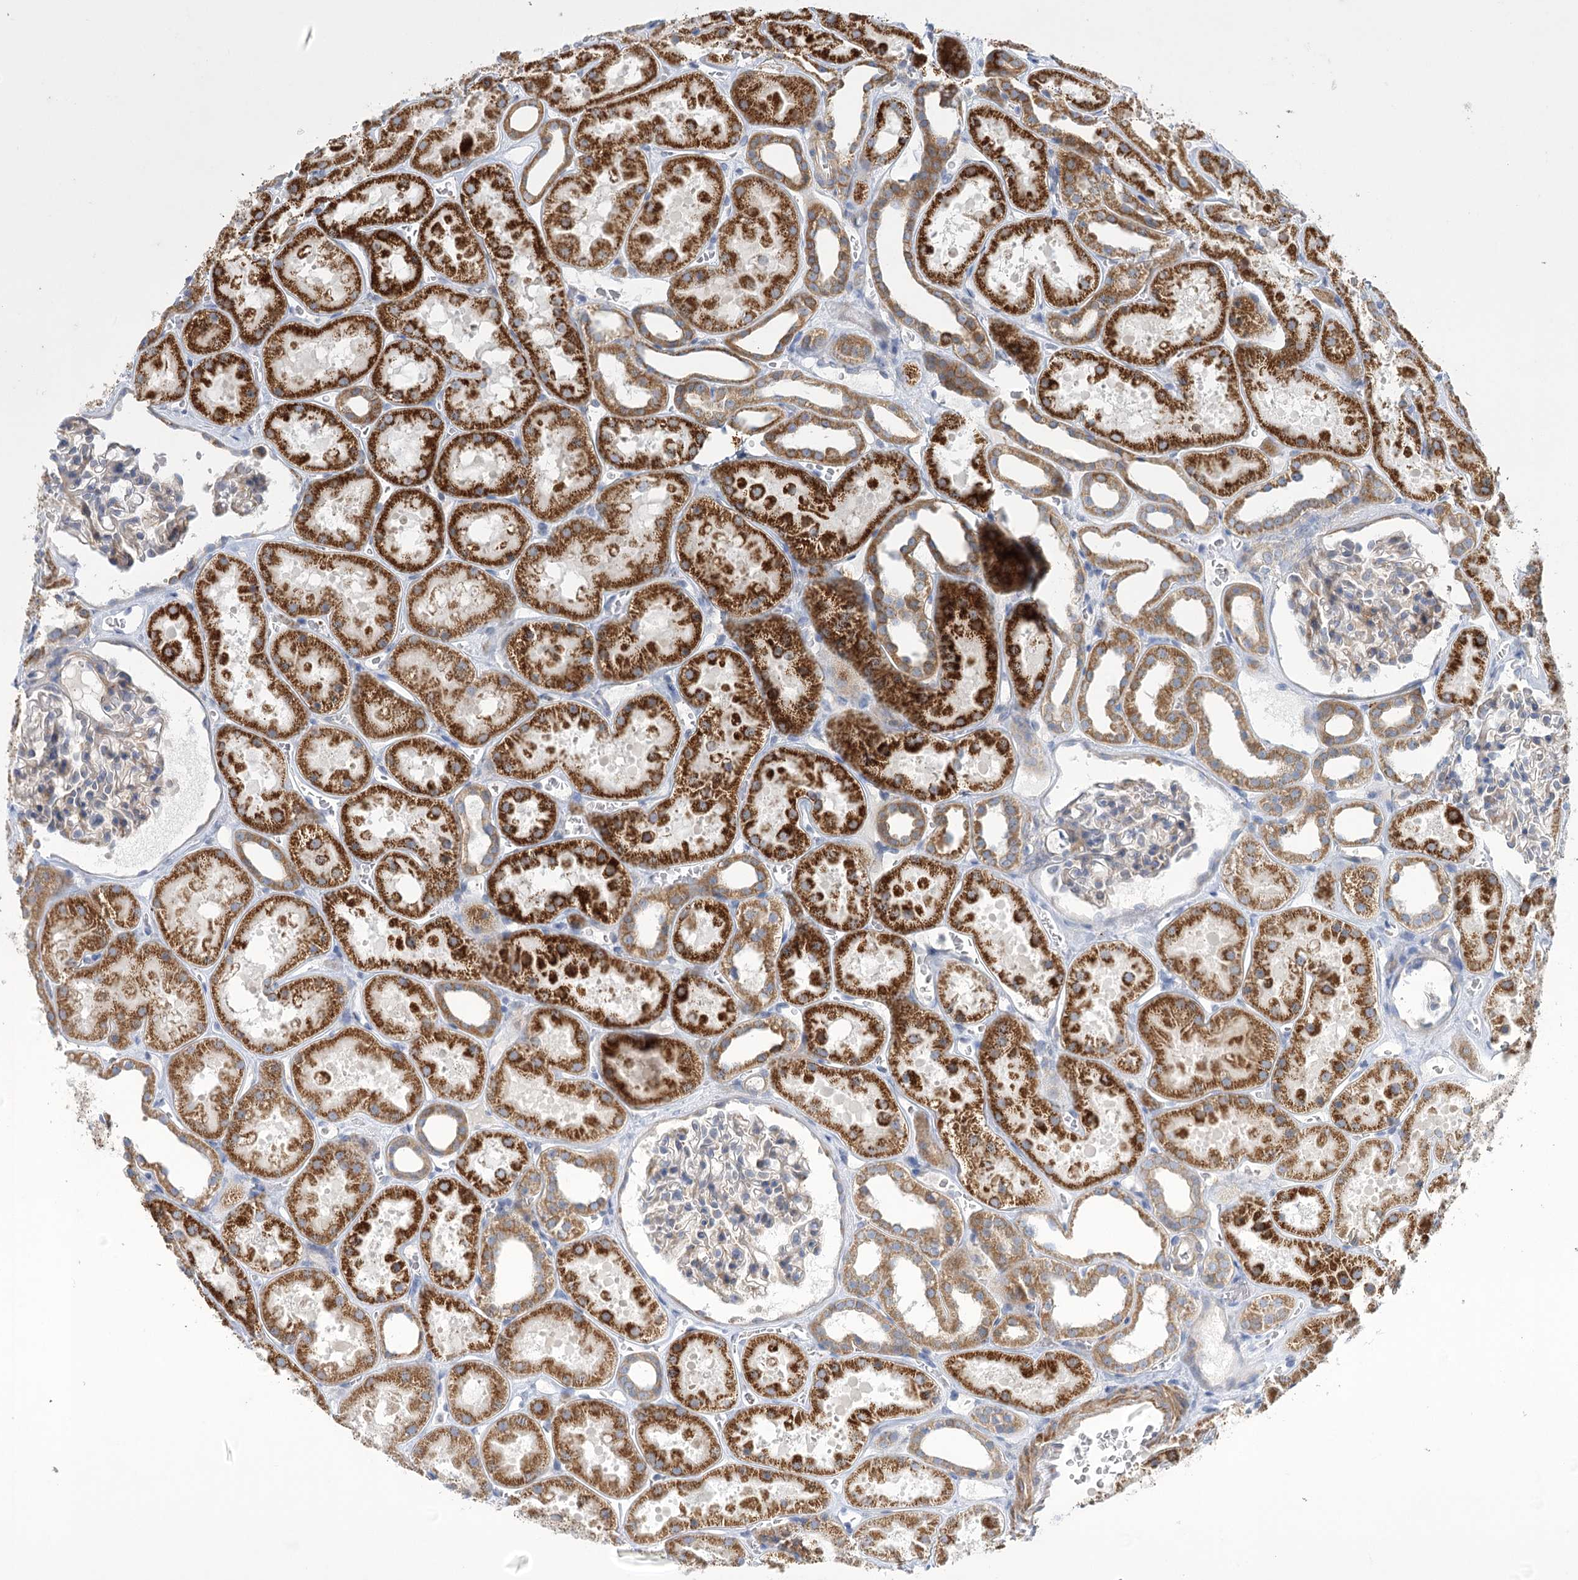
{"staining": {"intensity": "moderate", "quantity": "<25%", "location": "cytoplasmic/membranous"}, "tissue": "kidney", "cell_type": "Cells in glomeruli", "image_type": "normal", "snomed": [{"axis": "morphology", "description": "Normal tissue, NOS"}, {"axis": "topography", "description": "Kidney"}], "caption": "Protein expression analysis of normal kidney exhibits moderate cytoplasmic/membranous expression in approximately <25% of cells in glomeruli.", "gene": "DHTKD1", "patient": {"sex": "female", "age": 41}}